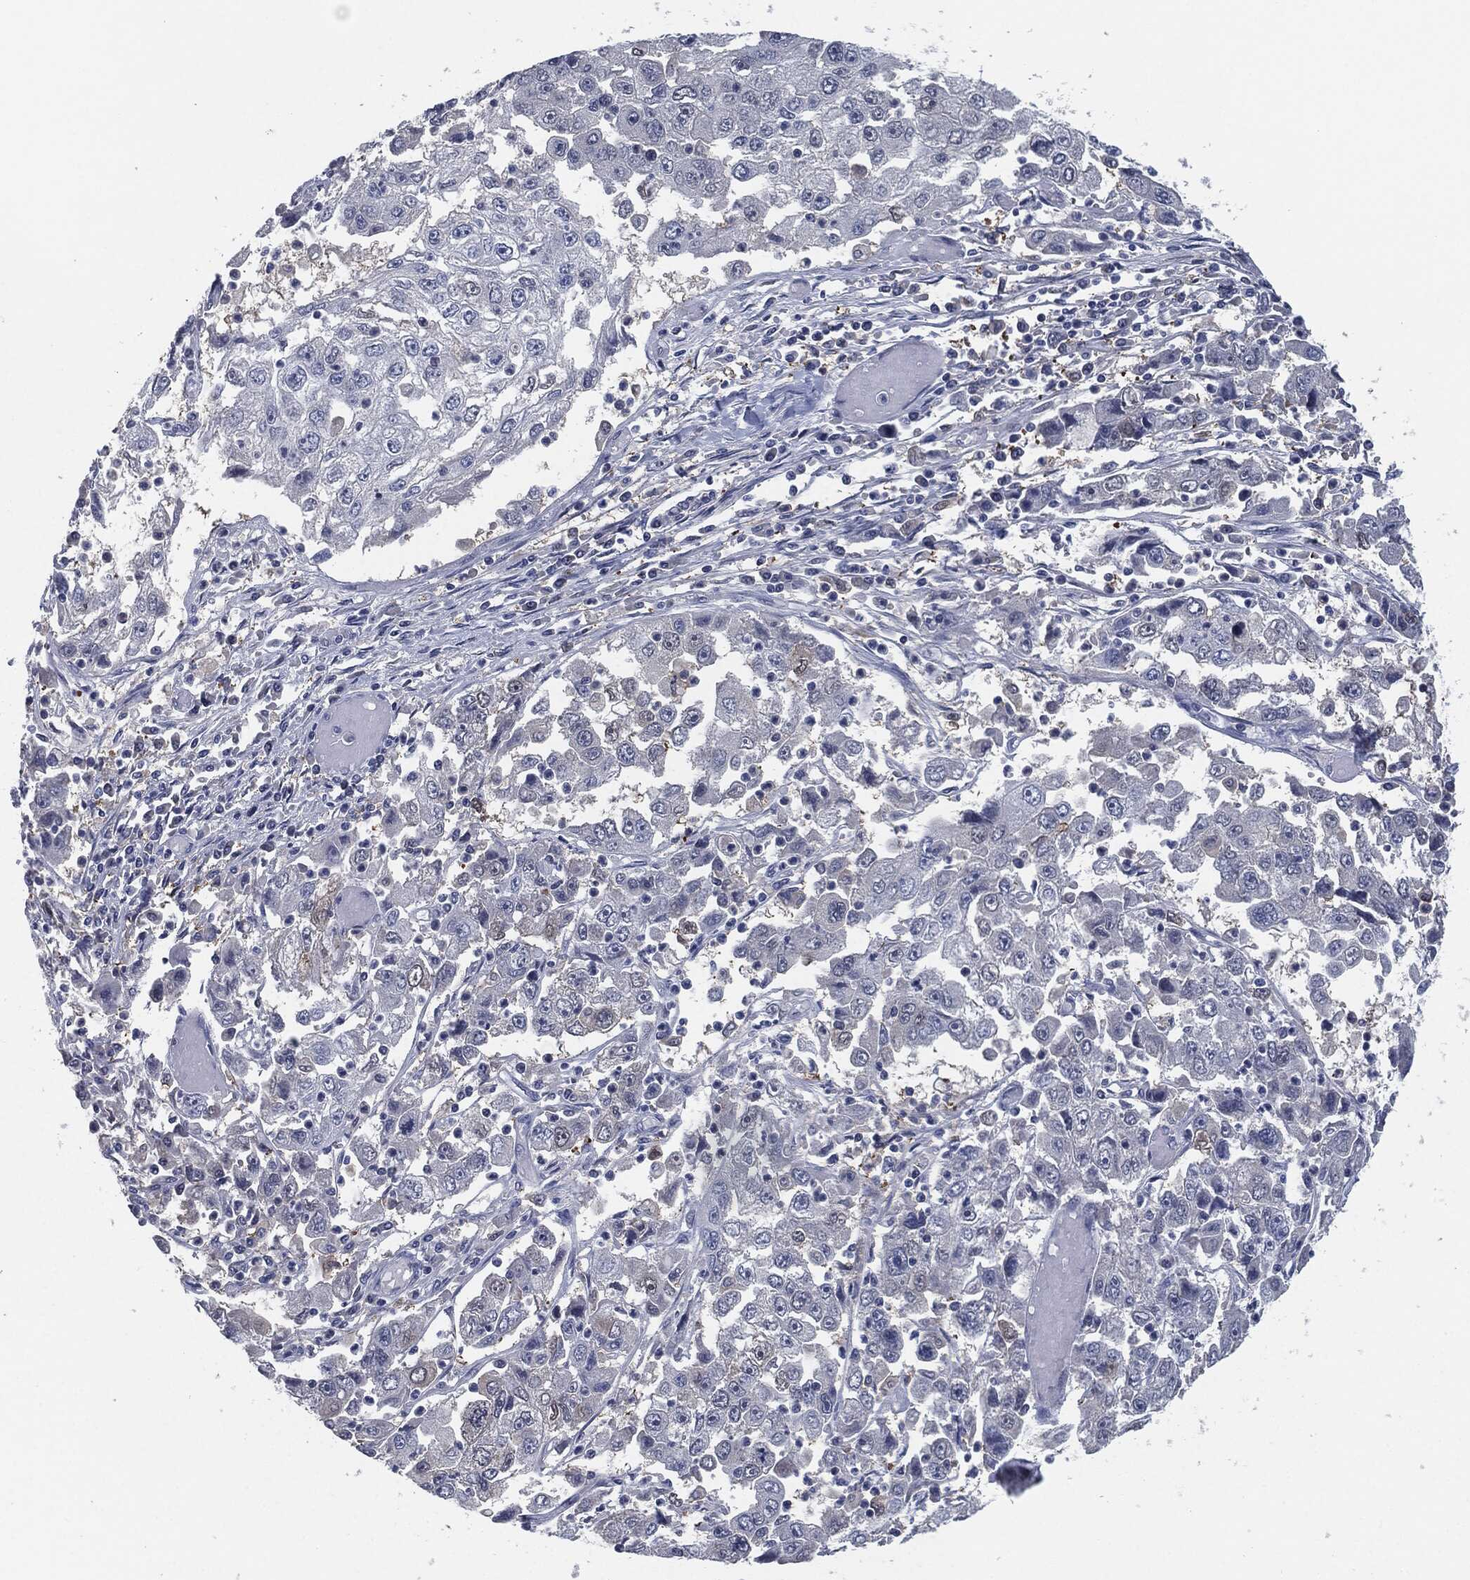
{"staining": {"intensity": "negative", "quantity": "none", "location": "none"}, "tissue": "cervical cancer", "cell_type": "Tumor cells", "image_type": "cancer", "snomed": [{"axis": "morphology", "description": "Squamous cell carcinoma, NOS"}, {"axis": "topography", "description": "Cervix"}], "caption": "Micrograph shows no significant protein expression in tumor cells of cervical cancer (squamous cell carcinoma).", "gene": "PROM1", "patient": {"sex": "female", "age": 36}}